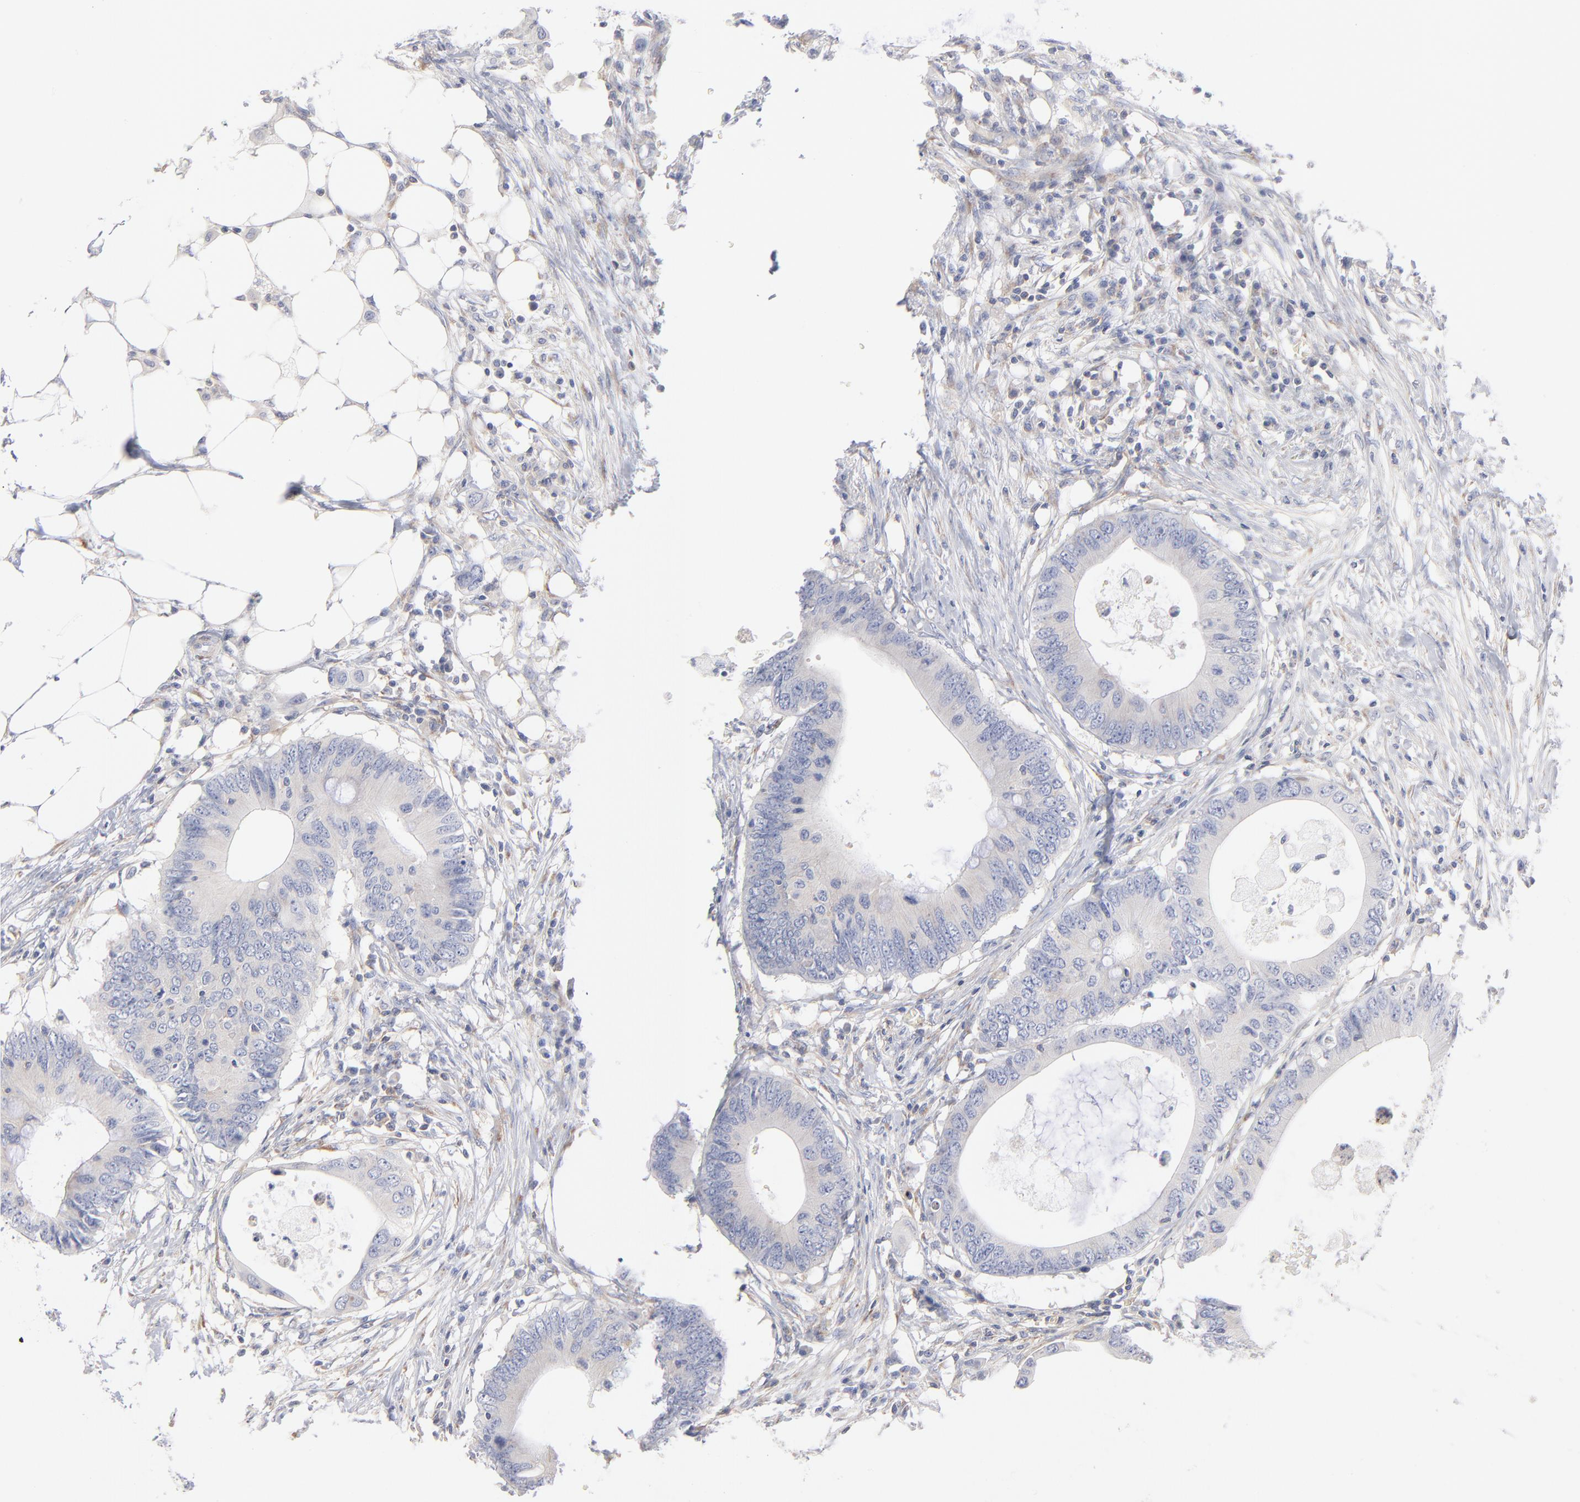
{"staining": {"intensity": "negative", "quantity": "none", "location": "none"}, "tissue": "colorectal cancer", "cell_type": "Tumor cells", "image_type": "cancer", "snomed": [{"axis": "morphology", "description": "Adenocarcinoma, NOS"}, {"axis": "topography", "description": "Colon"}], "caption": "The IHC image has no significant expression in tumor cells of colorectal cancer tissue.", "gene": "SEPTIN6", "patient": {"sex": "male", "age": 71}}